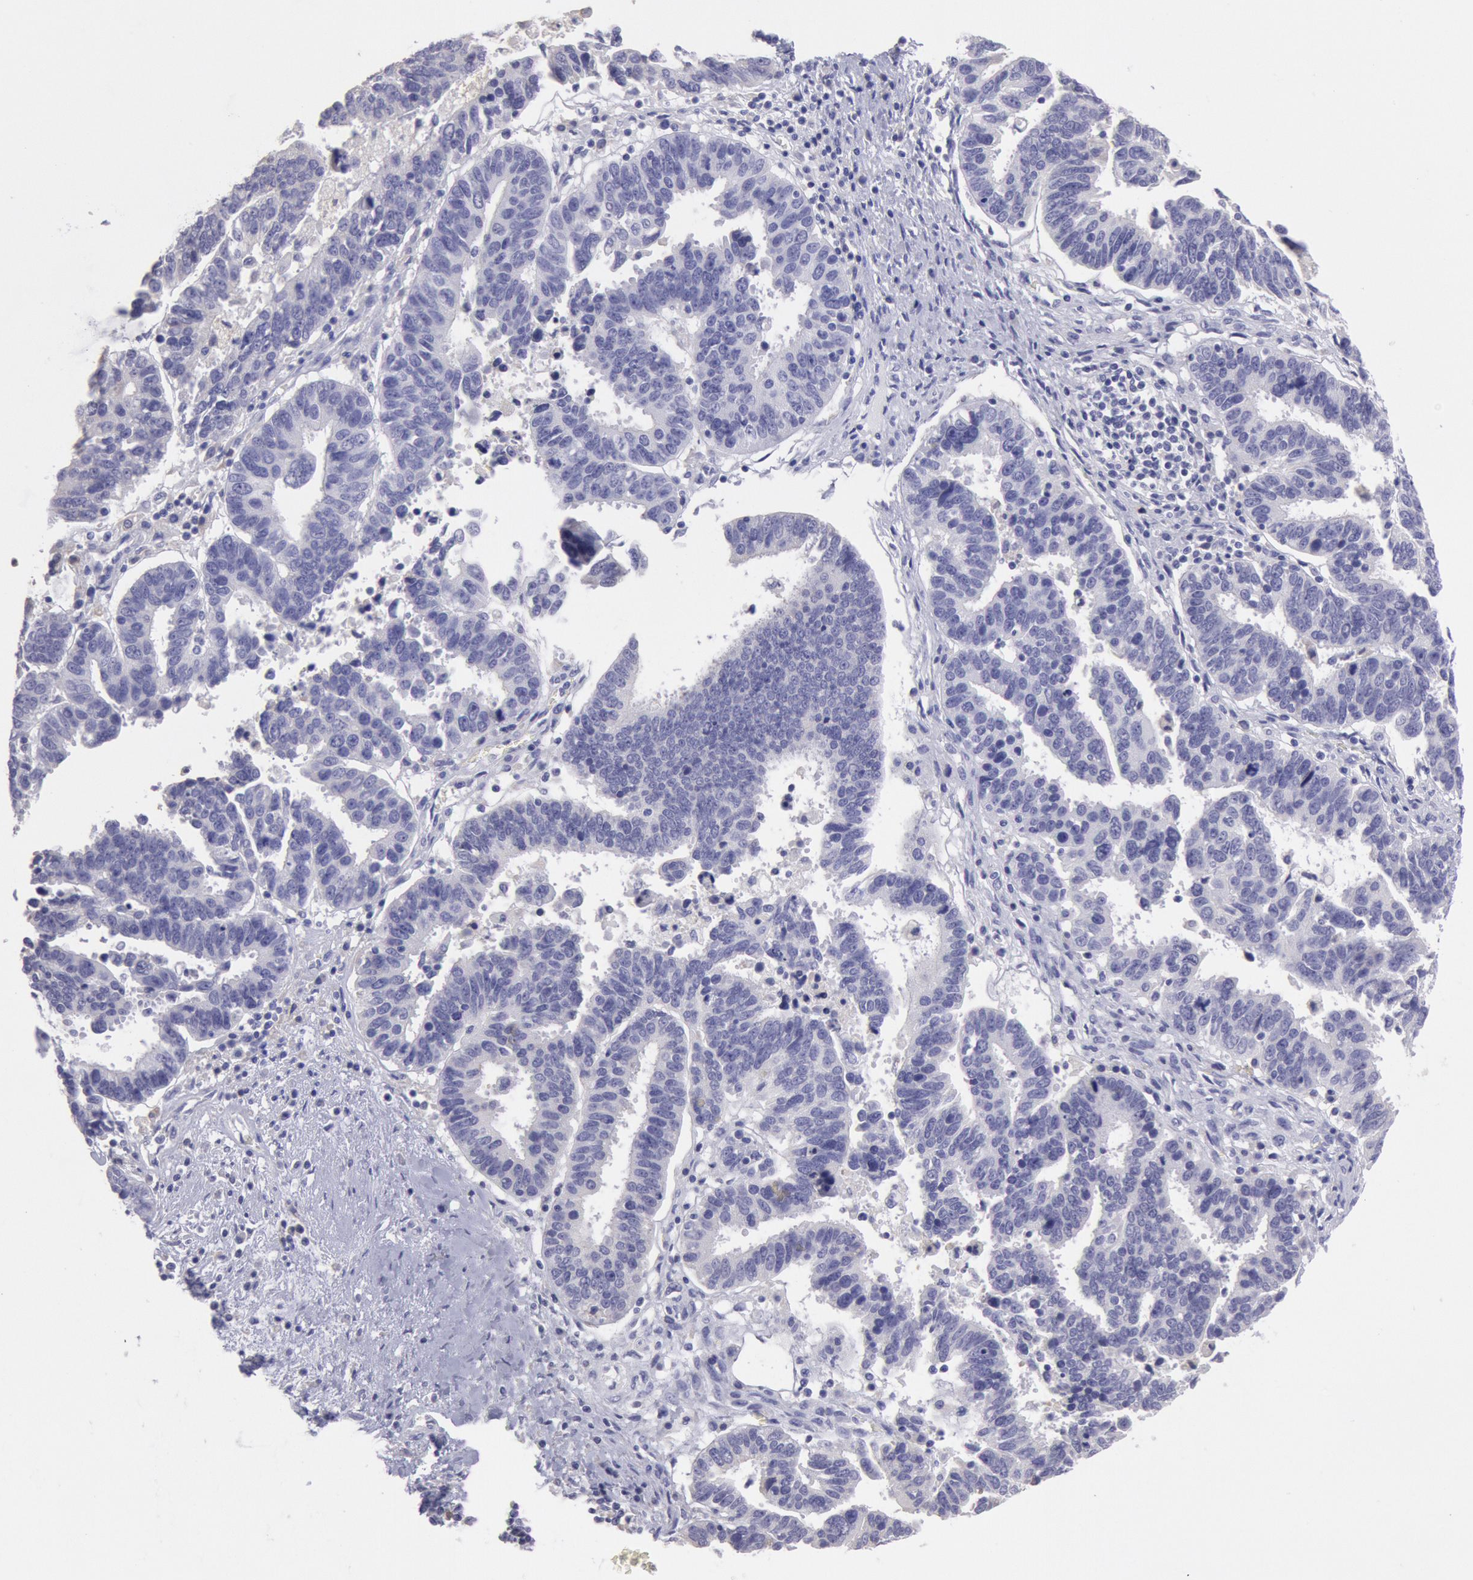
{"staining": {"intensity": "negative", "quantity": "none", "location": "none"}, "tissue": "ovarian cancer", "cell_type": "Tumor cells", "image_type": "cancer", "snomed": [{"axis": "morphology", "description": "Carcinoma, endometroid"}, {"axis": "morphology", "description": "Cystadenocarcinoma, serous, NOS"}, {"axis": "topography", "description": "Ovary"}], "caption": "A photomicrograph of ovarian cancer (serous cystadenocarcinoma) stained for a protein shows no brown staining in tumor cells. Nuclei are stained in blue.", "gene": "MYH7", "patient": {"sex": "female", "age": 45}}